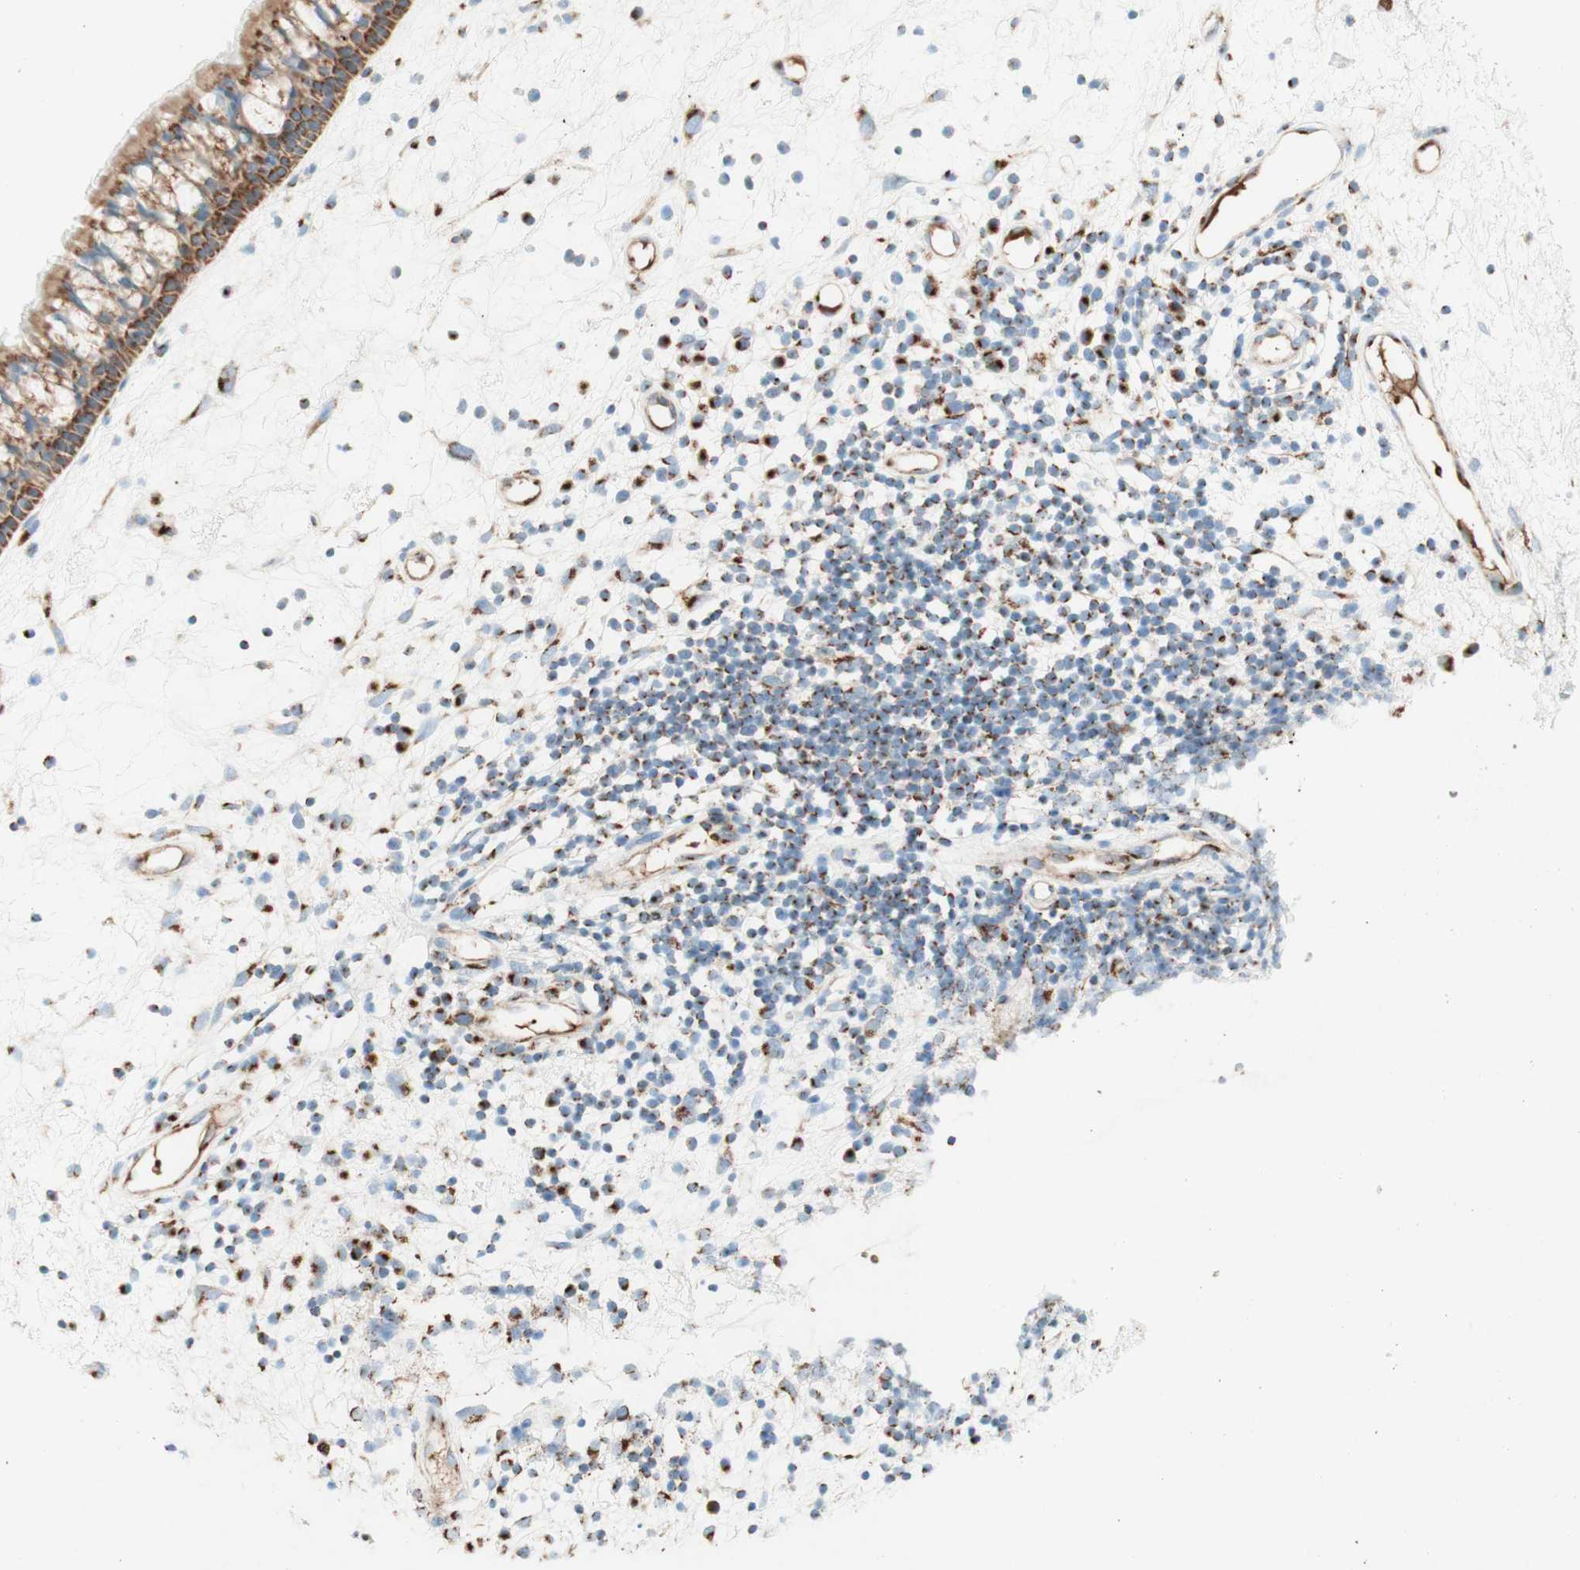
{"staining": {"intensity": "strong", "quantity": ">75%", "location": "cytoplasmic/membranous"}, "tissue": "nasopharynx", "cell_type": "Respiratory epithelial cells", "image_type": "normal", "snomed": [{"axis": "morphology", "description": "Normal tissue, NOS"}, {"axis": "morphology", "description": "Inflammation, NOS"}, {"axis": "topography", "description": "Nasopharynx"}], "caption": "Immunohistochemistry (IHC) of benign nasopharynx displays high levels of strong cytoplasmic/membranous expression in about >75% of respiratory epithelial cells.", "gene": "GOLGB1", "patient": {"sex": "male", "age": 48}}